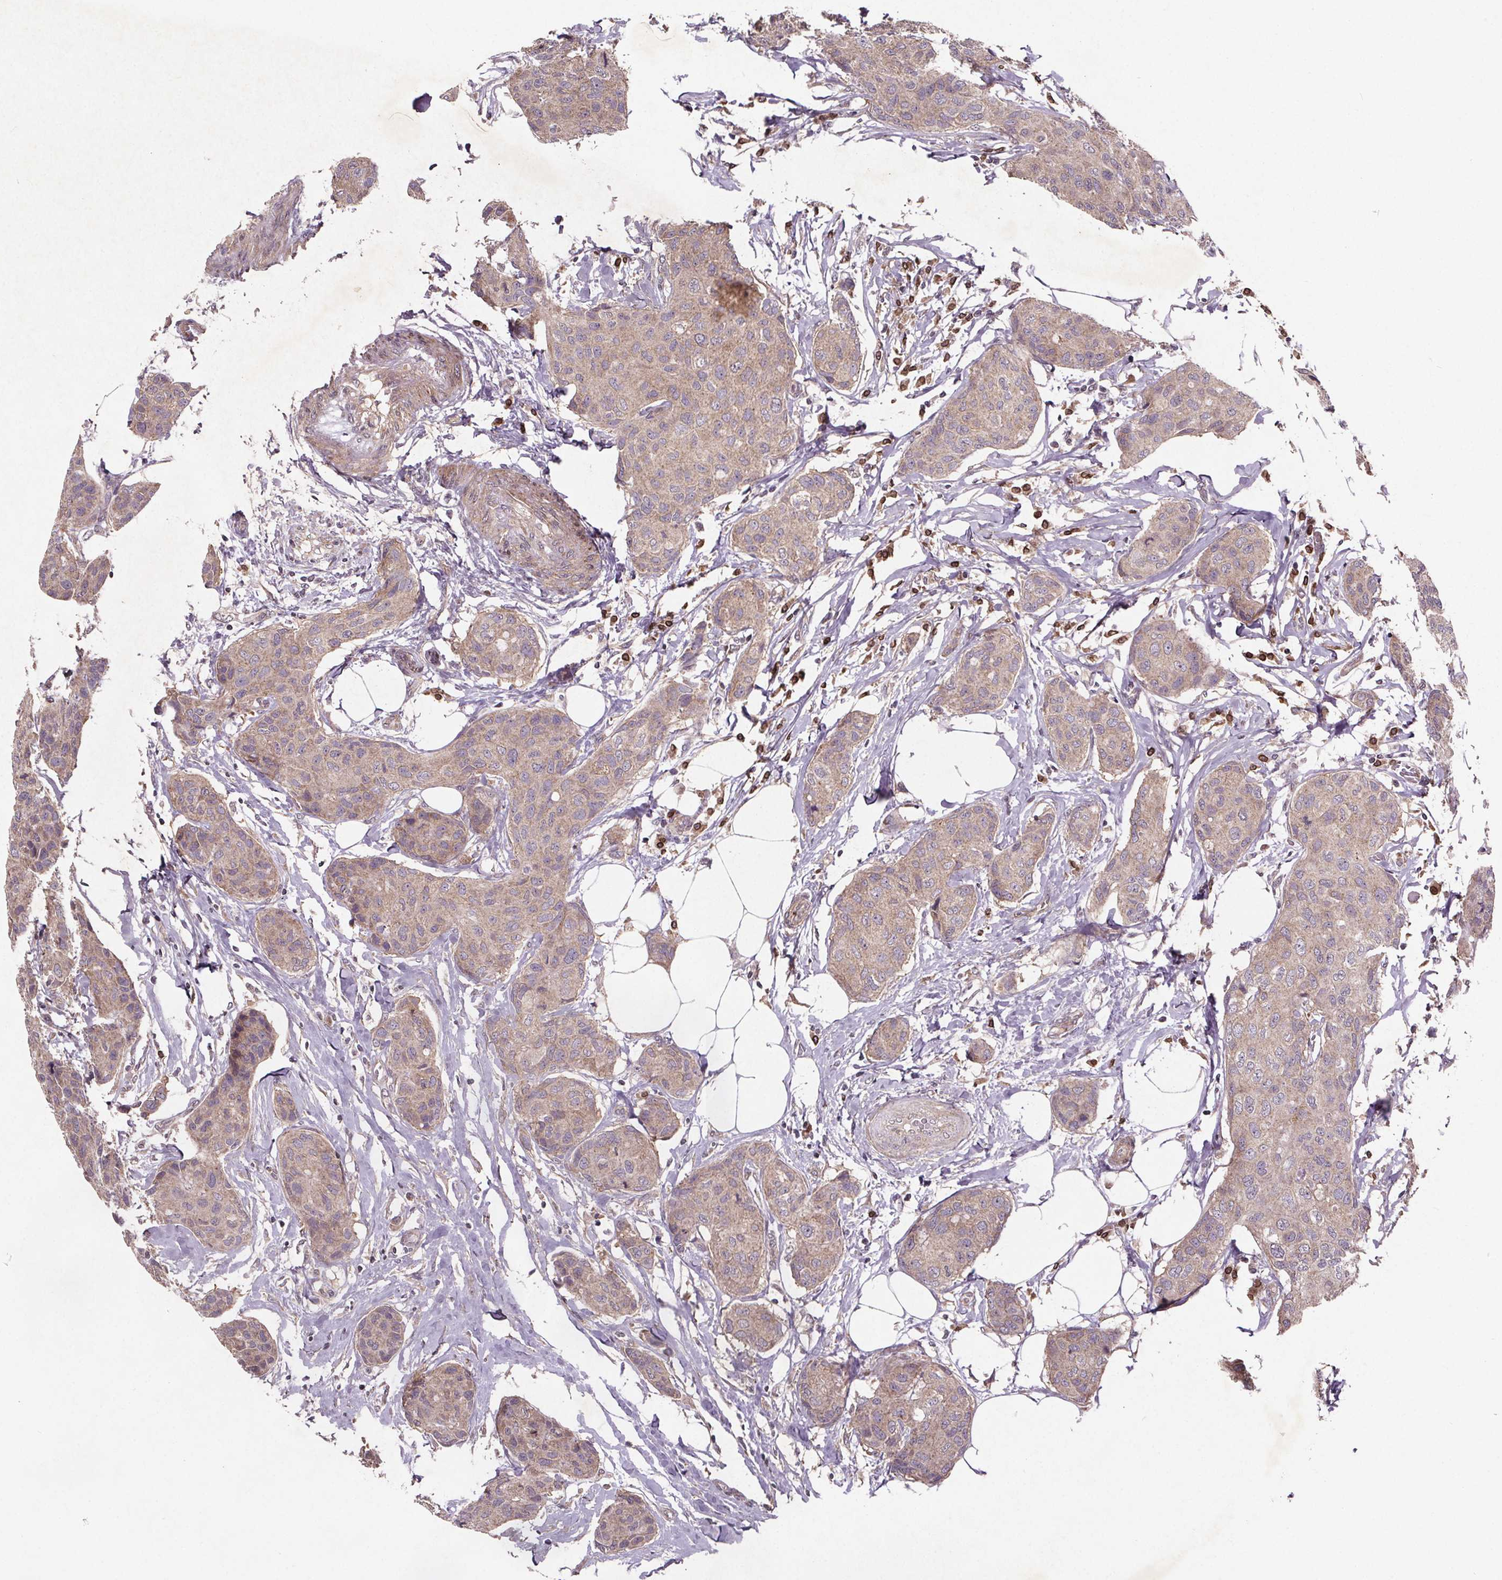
{"staining": {"intensity": "weak", "quantity": ">75%", "location": "cytoplasmic/membranous"}, "tissue": "breast cancer", "cell_type": "Tumor cells", "image_type": "cancer", "snomed": [{"axis": "morphology", "description": "Duct carcinoma"}, {"axis": "topography", "description": "Breast"}], "caption": "The immunohistochemical stain shows weak cytoplasmic/membranous expression in tumor cells of breast infiltrating ductal carcinoma tissue.", "gene": "STRN3", "patient": {"sex": "female", "age": 80}}